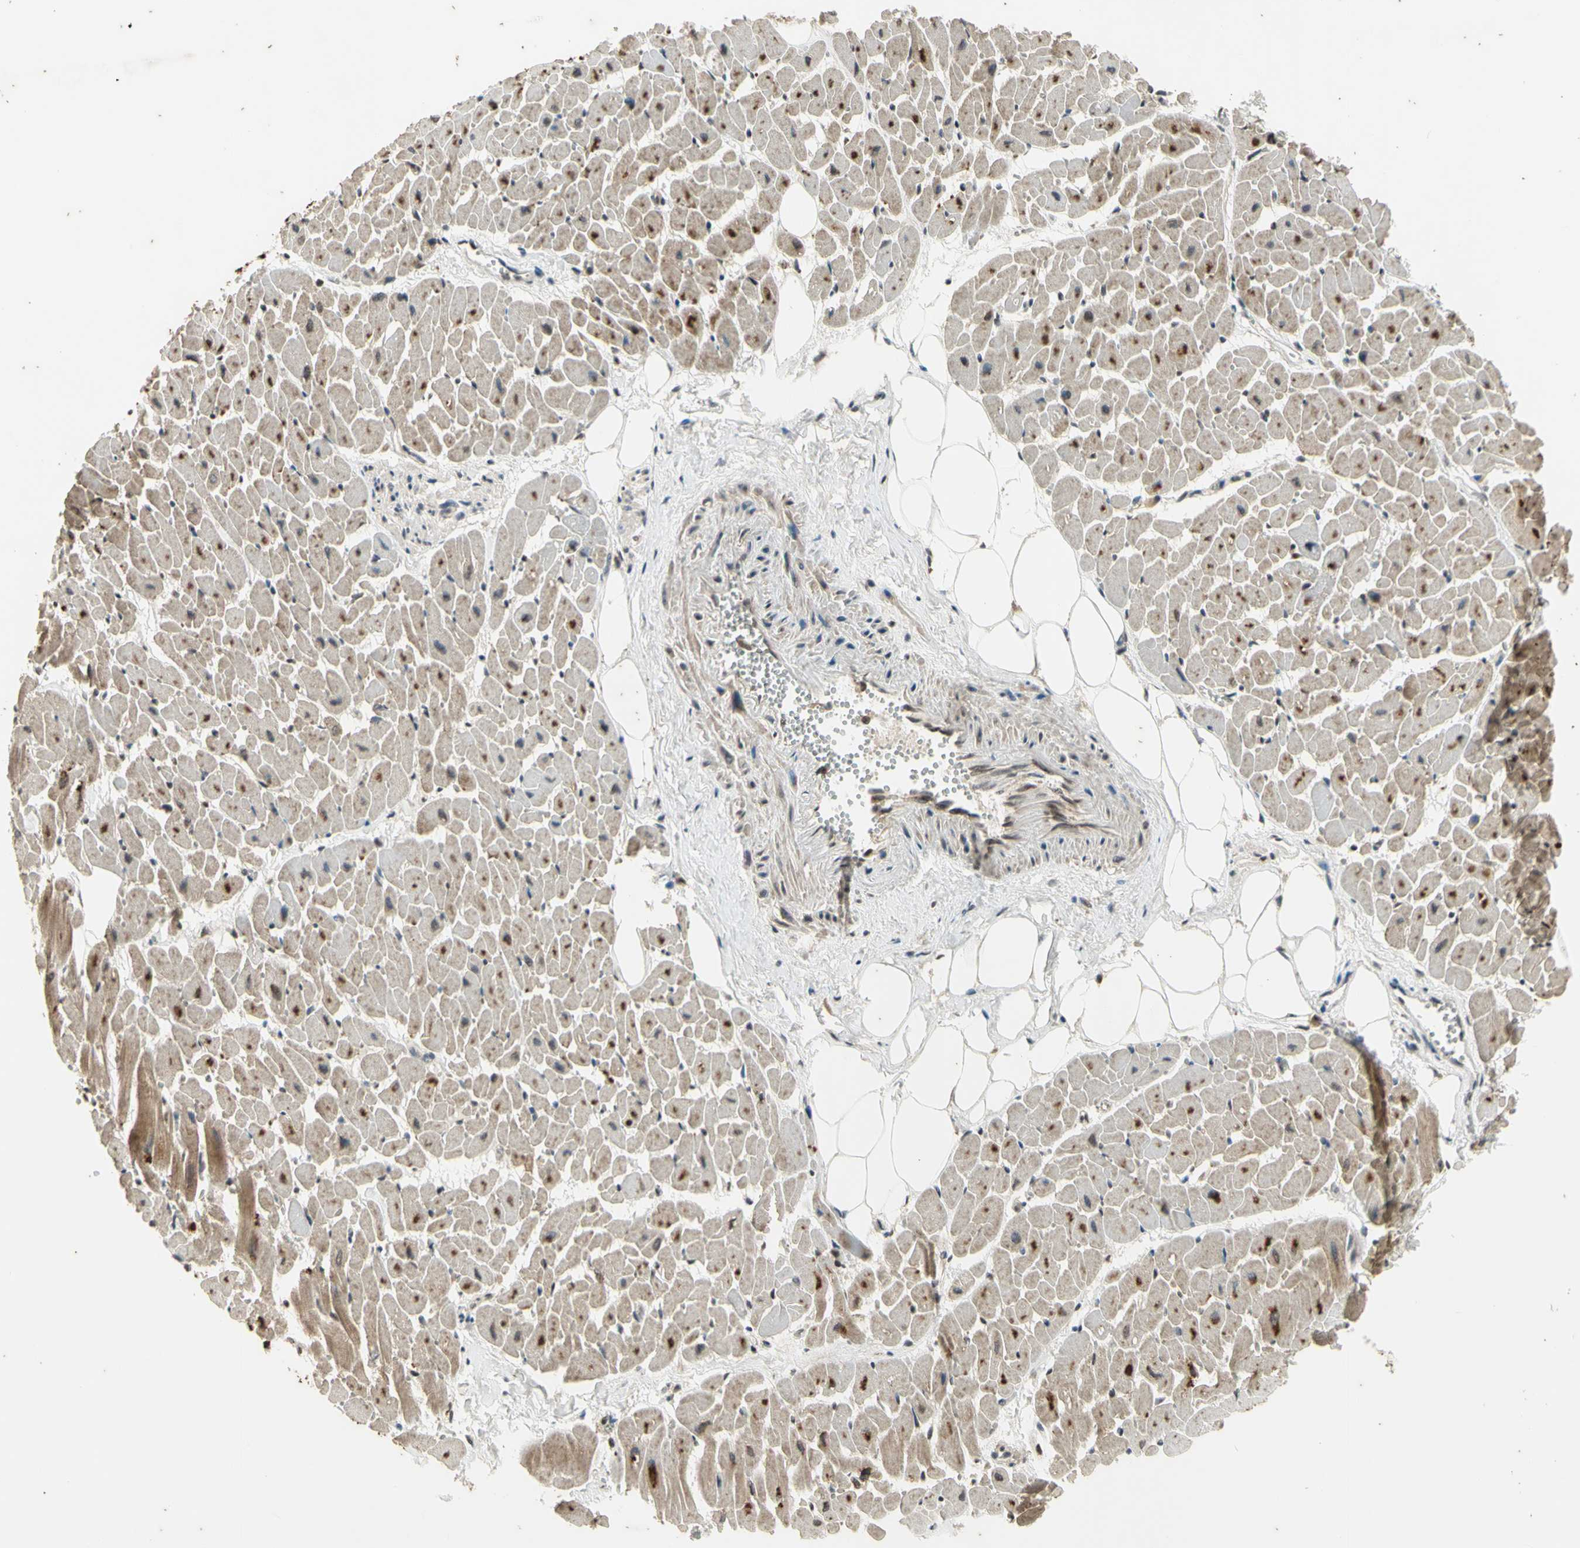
{"staining": {"intensity": "moderate", "quantity": "25%-75%", "location": "cytoplasmic/membranous"}, "tissue": "heart muscle", "cell_type": "Cardiomyocytes", "image_type": "normal", "snomed": [{"axis": "morphology", "description": "Normal tissue, NOS"}, {"axis": "topography", "description": "Heart"}], "caption": "Protein staining of unremarkable heart muscle shows moderate cytoplasmic/membranous expression in about 25%-75% of cardiomyocytes.", "gene": "EFNB2", "patient": {"sex": "female", "age": 19}}